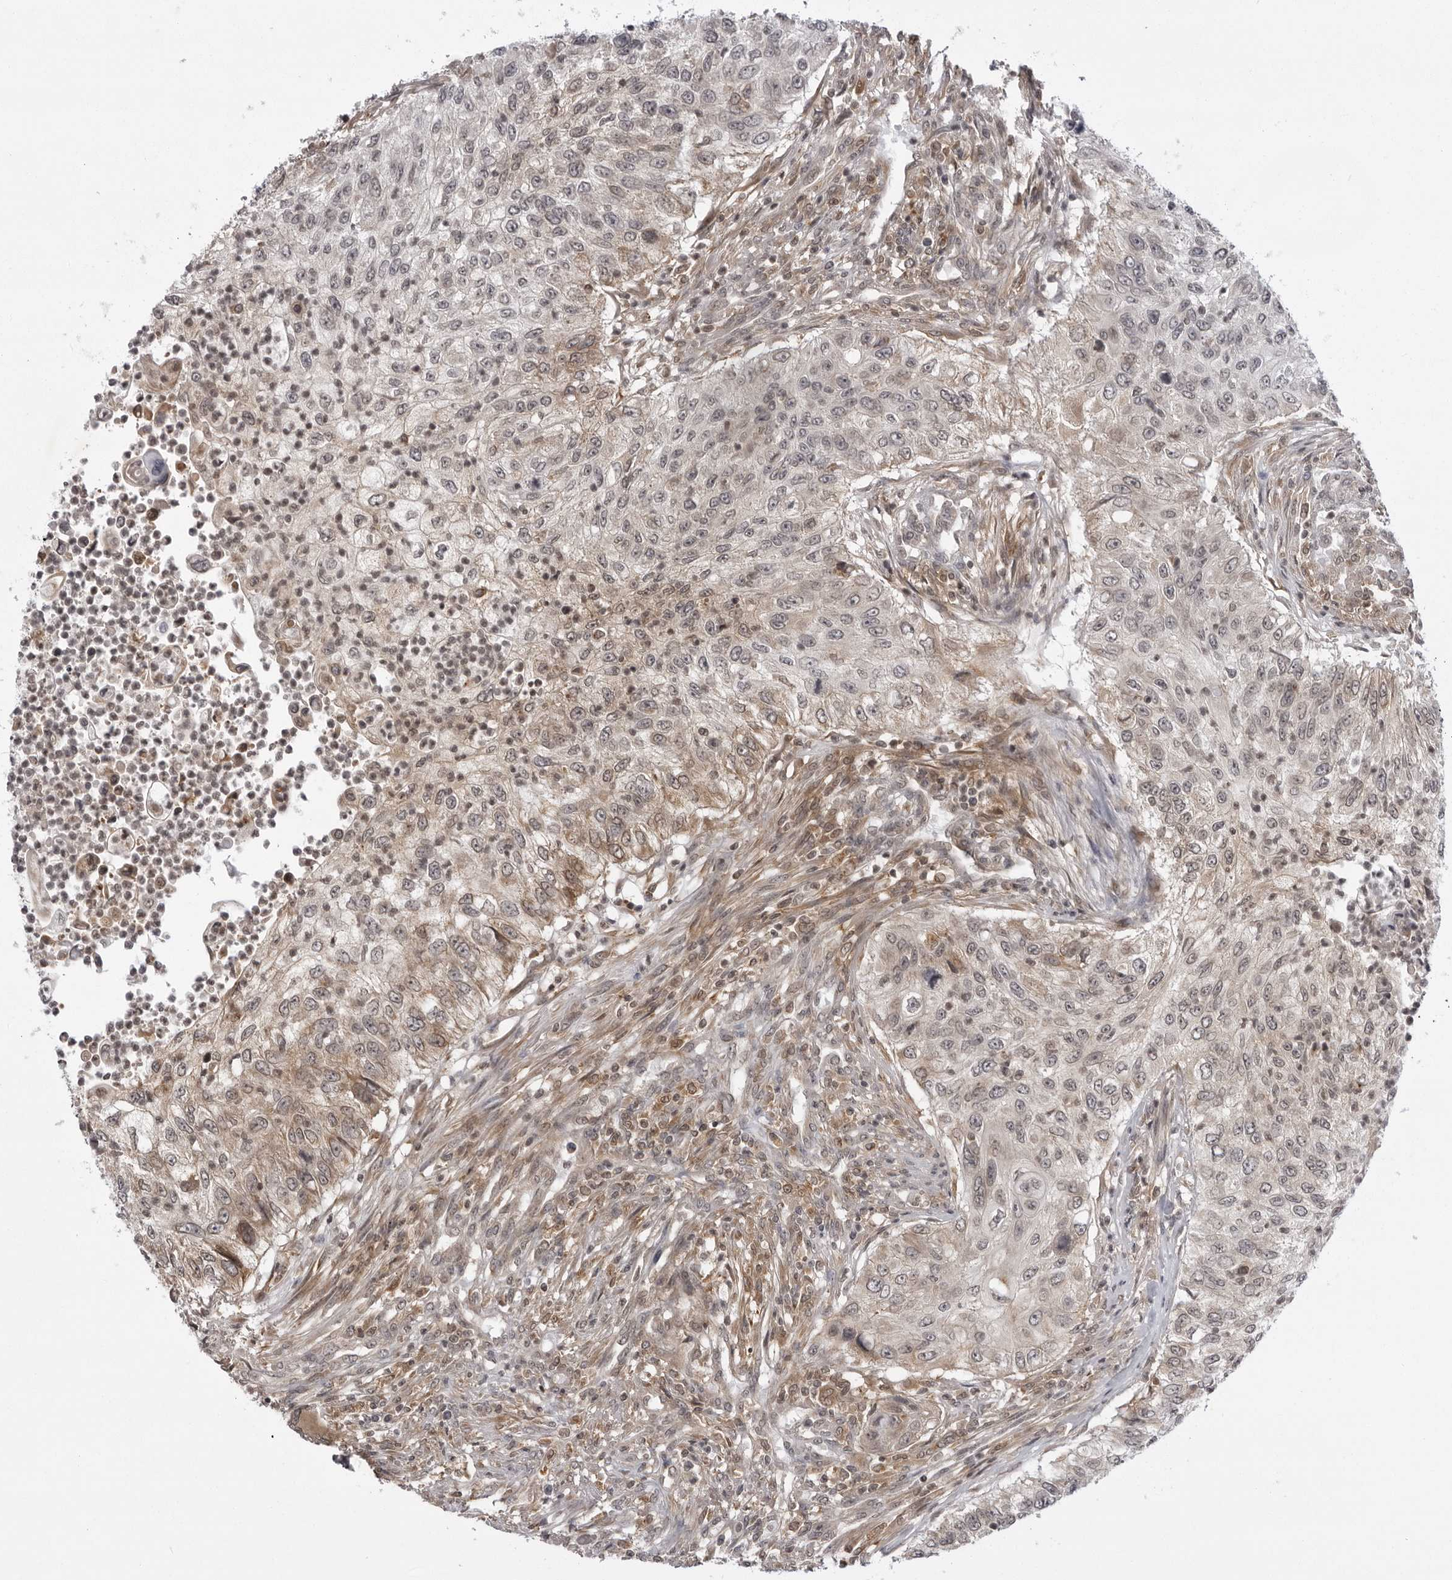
{"staining": {"intensity": "weak", "quantity": "25%-75%", "location": "cytoplasmic/membranous"}, "tissue": "urothelial cancer", "cell_type": "Tumor cells", "image_type": "cancer", "snomed": [{"axis": "morphology", "description": "Urothelial carcinoma, High grade"}, {"axis": "topography", "description": "Urinary bladder"}], "caption": "This histopathology image displays immunohistochemistry (IHC) staining of urothelial cancer, with low weak cytoplasmic/membranous expression in about 25%-75% of tumor cells.", "gene": "USP43", "patient": {"sex": "female", "age": 60}}